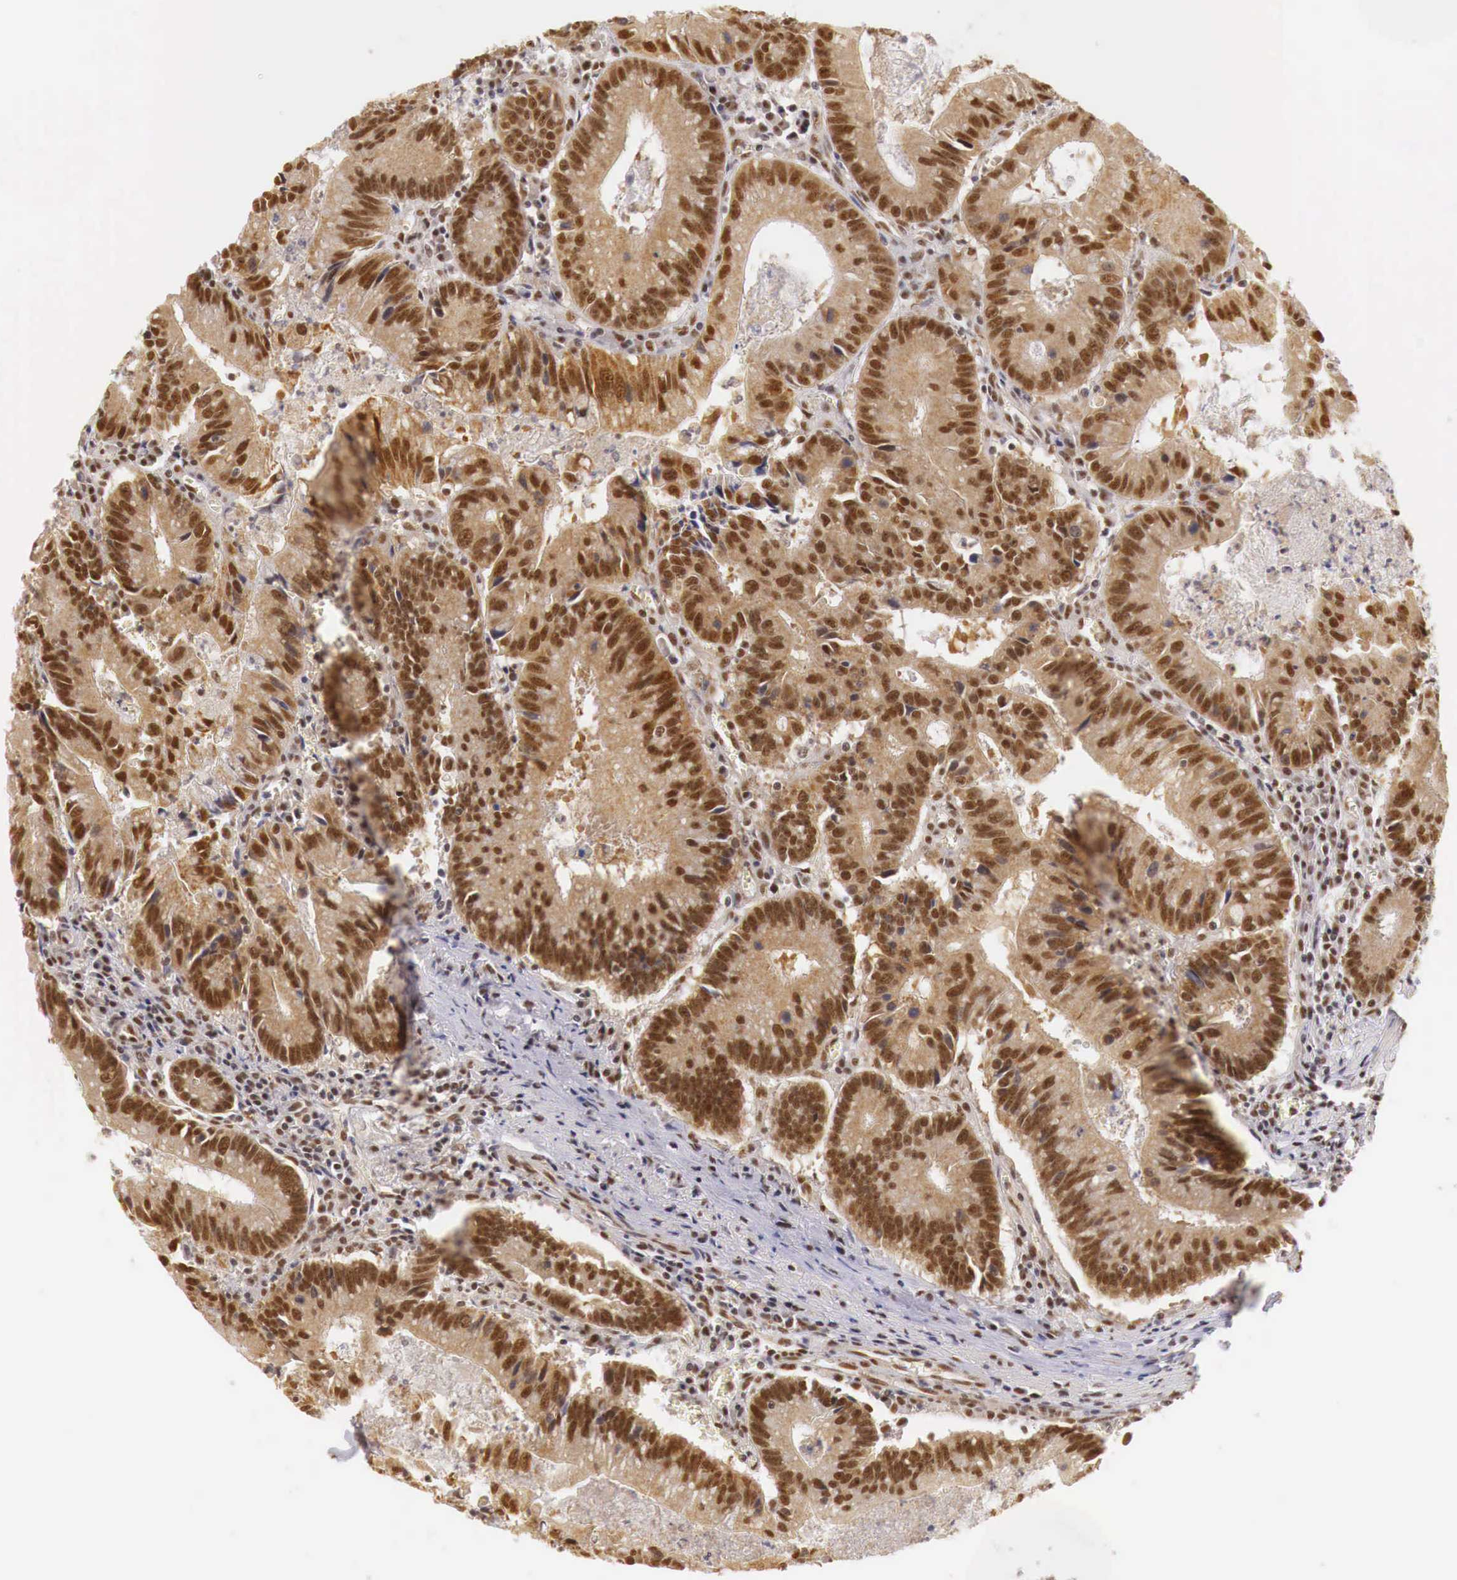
{"staining": {"intensity": "strong", "quantity": ">75%", "location": "cytoplasmic/membranous,nuclear"}, "tissue": "colorectal cancer", "cell_type": "Tumor cells", "image_type": "cancer", "snomed": [{"axis": "morphology", "description": "Adenocarcinoma, NOS"}, {"axis": "topography", "description": "Rectum"}], "caption": "The immunohistochemical stain labels strong cytoplasmic/membranous and nuclear positivity in tumor cells of colorectal adenocarcinoma tissue.", "gene": "GPKOW", "patient": {"sex": "female", "age": 81}}